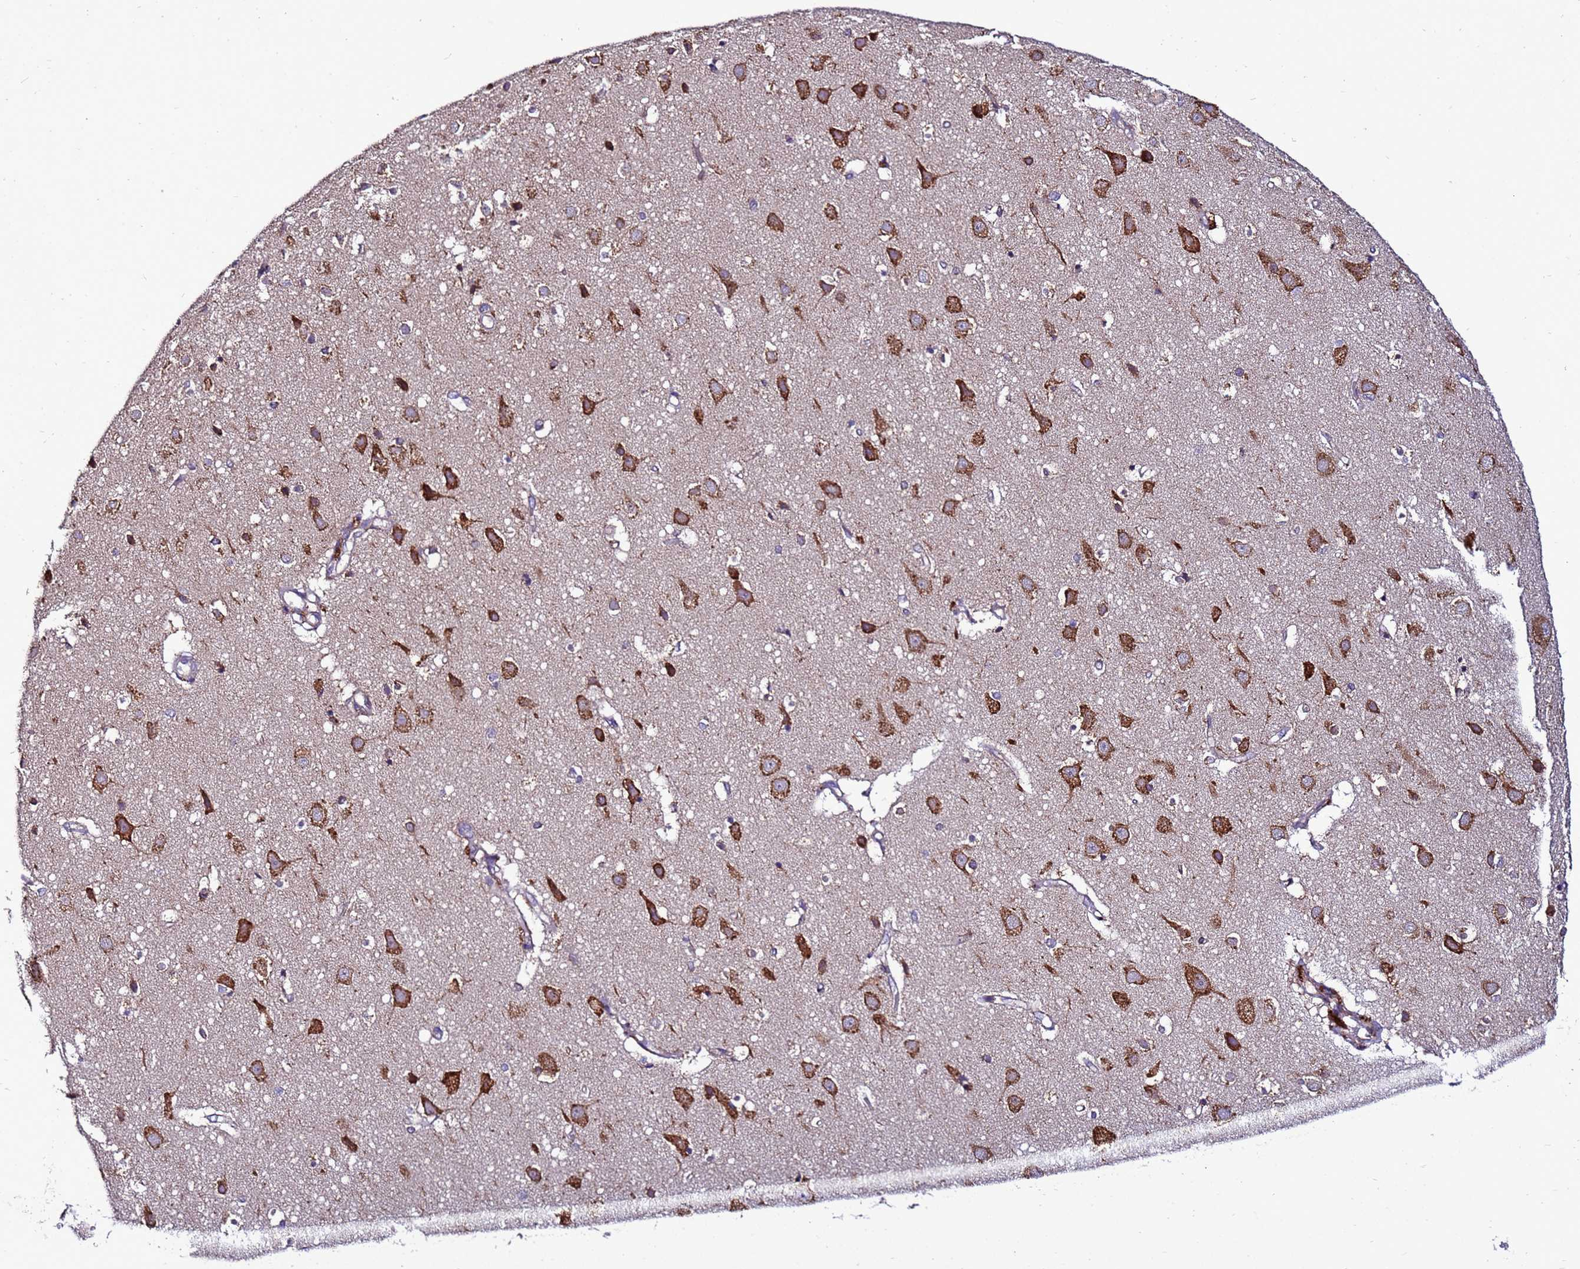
{"staining": {"intensity": "moderate", "quantity": ">75%", "location": "cytoplasmic/membranous"}, "tissue": "cerebral cortex", "cell_type": "Endothelial cells", "image_type": "normal", "snomed": [{"axis": "morphology", "description": "Normal tissue, NOS"}, {"axis": "topography", "description": "Cerebral cortex"}], "caption": "An image of cerebral cortex stained for a protein demonstrates moderate cytoplasmic/membranous brown staining in endothelial cells.", "gene": "ANTKMT", "patient": {"sex": "male", "age": 54}}